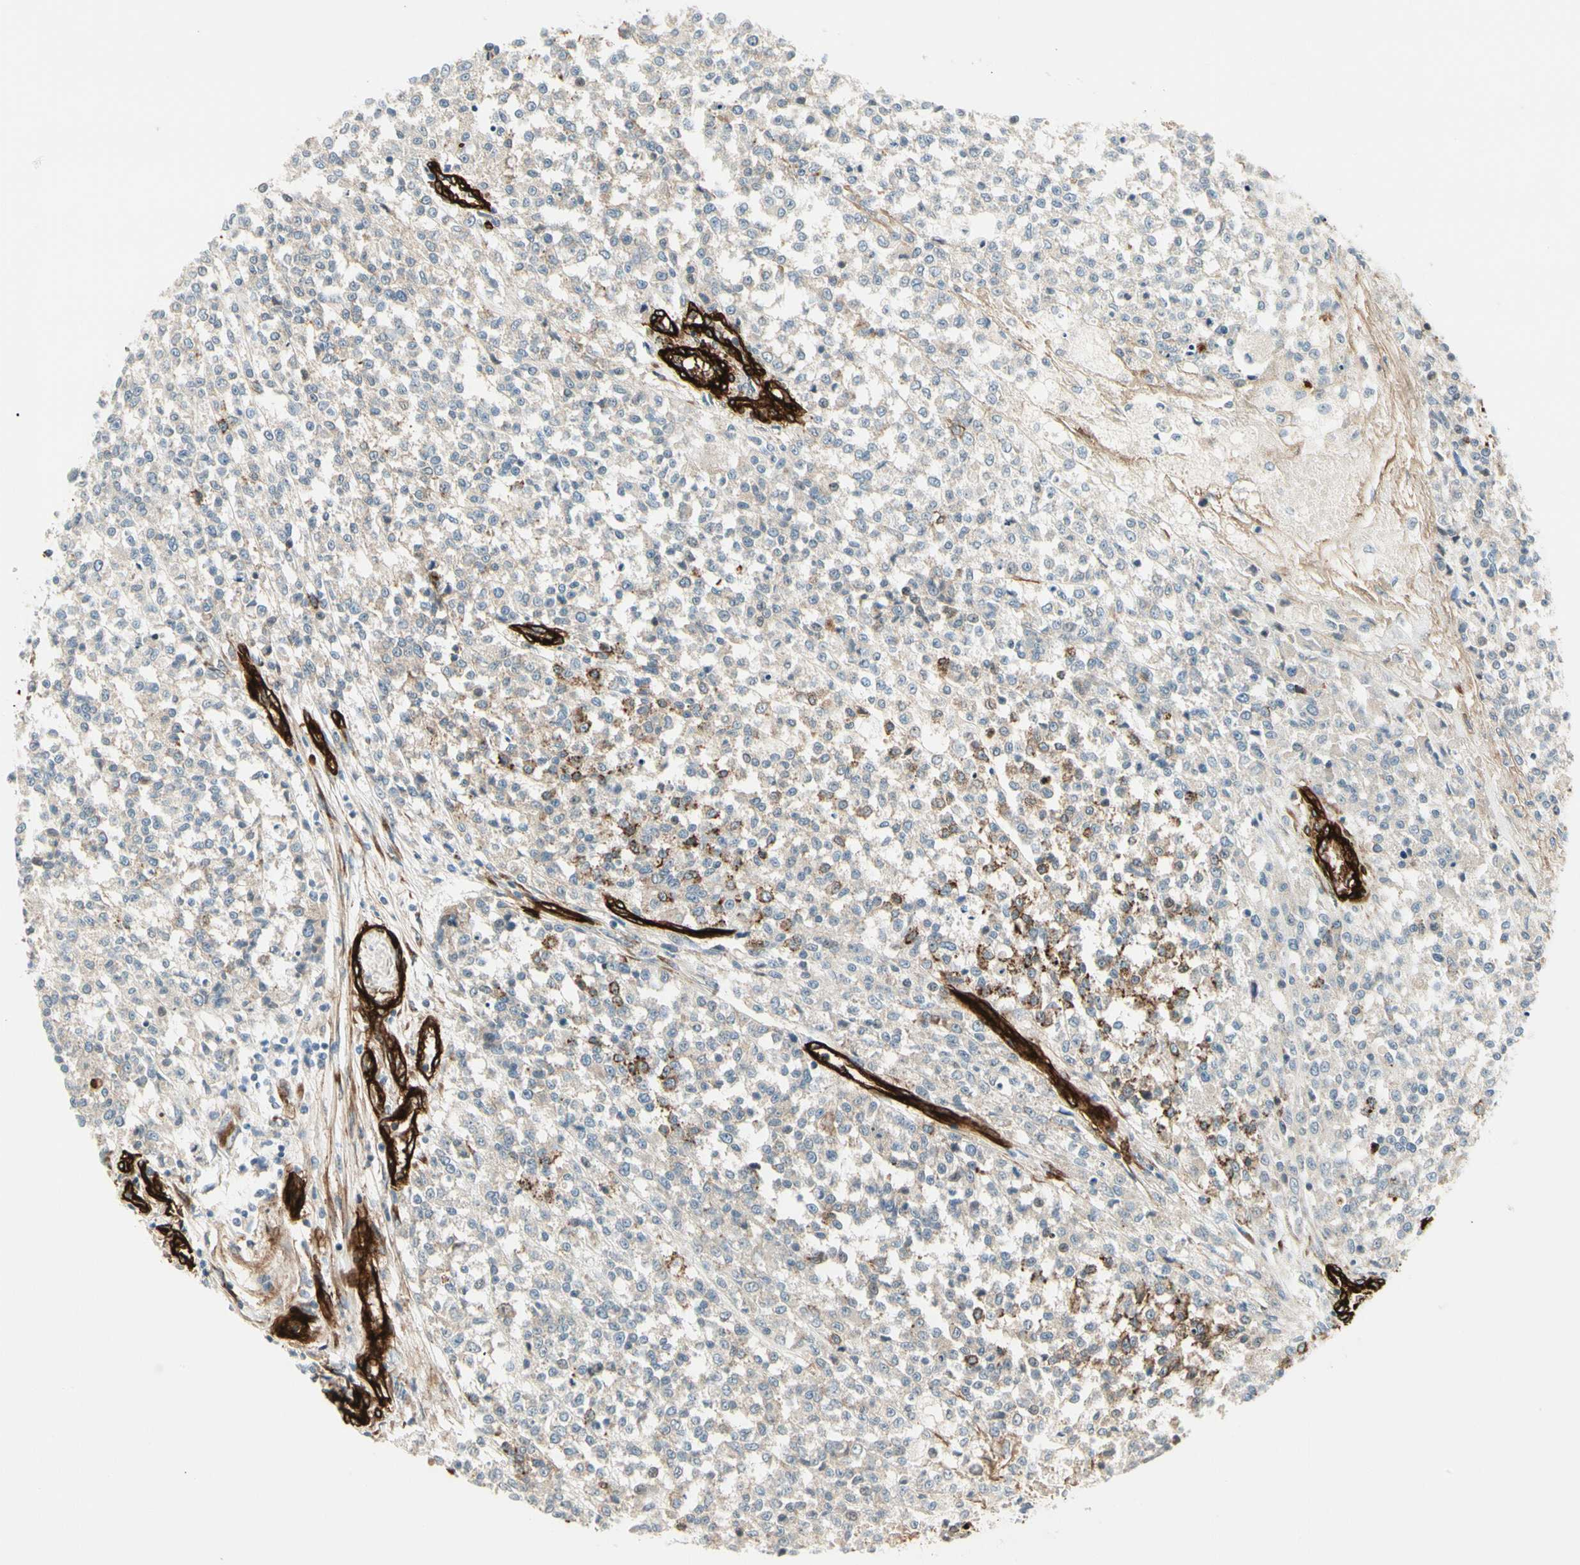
{"staining": {"intensity": "moderate", "quantity": "<25%", "location": "cytoplasmic/membranous"}, "tissue": "testis cancer", "cell_type": "Tumor cells", "image_type": "cancer", "snomed": [{"axis": "morphology", "description": "Seminoma, NOS"}, {"axis": "topography", "description": "Testis"}], "caption": "Seminoma (testis) tissue displays moderate cytoplasmic/membranous expression in about <25% of tumor cells", "gene": "MCAM", "patient": {"sex": "male", "age": 59}}